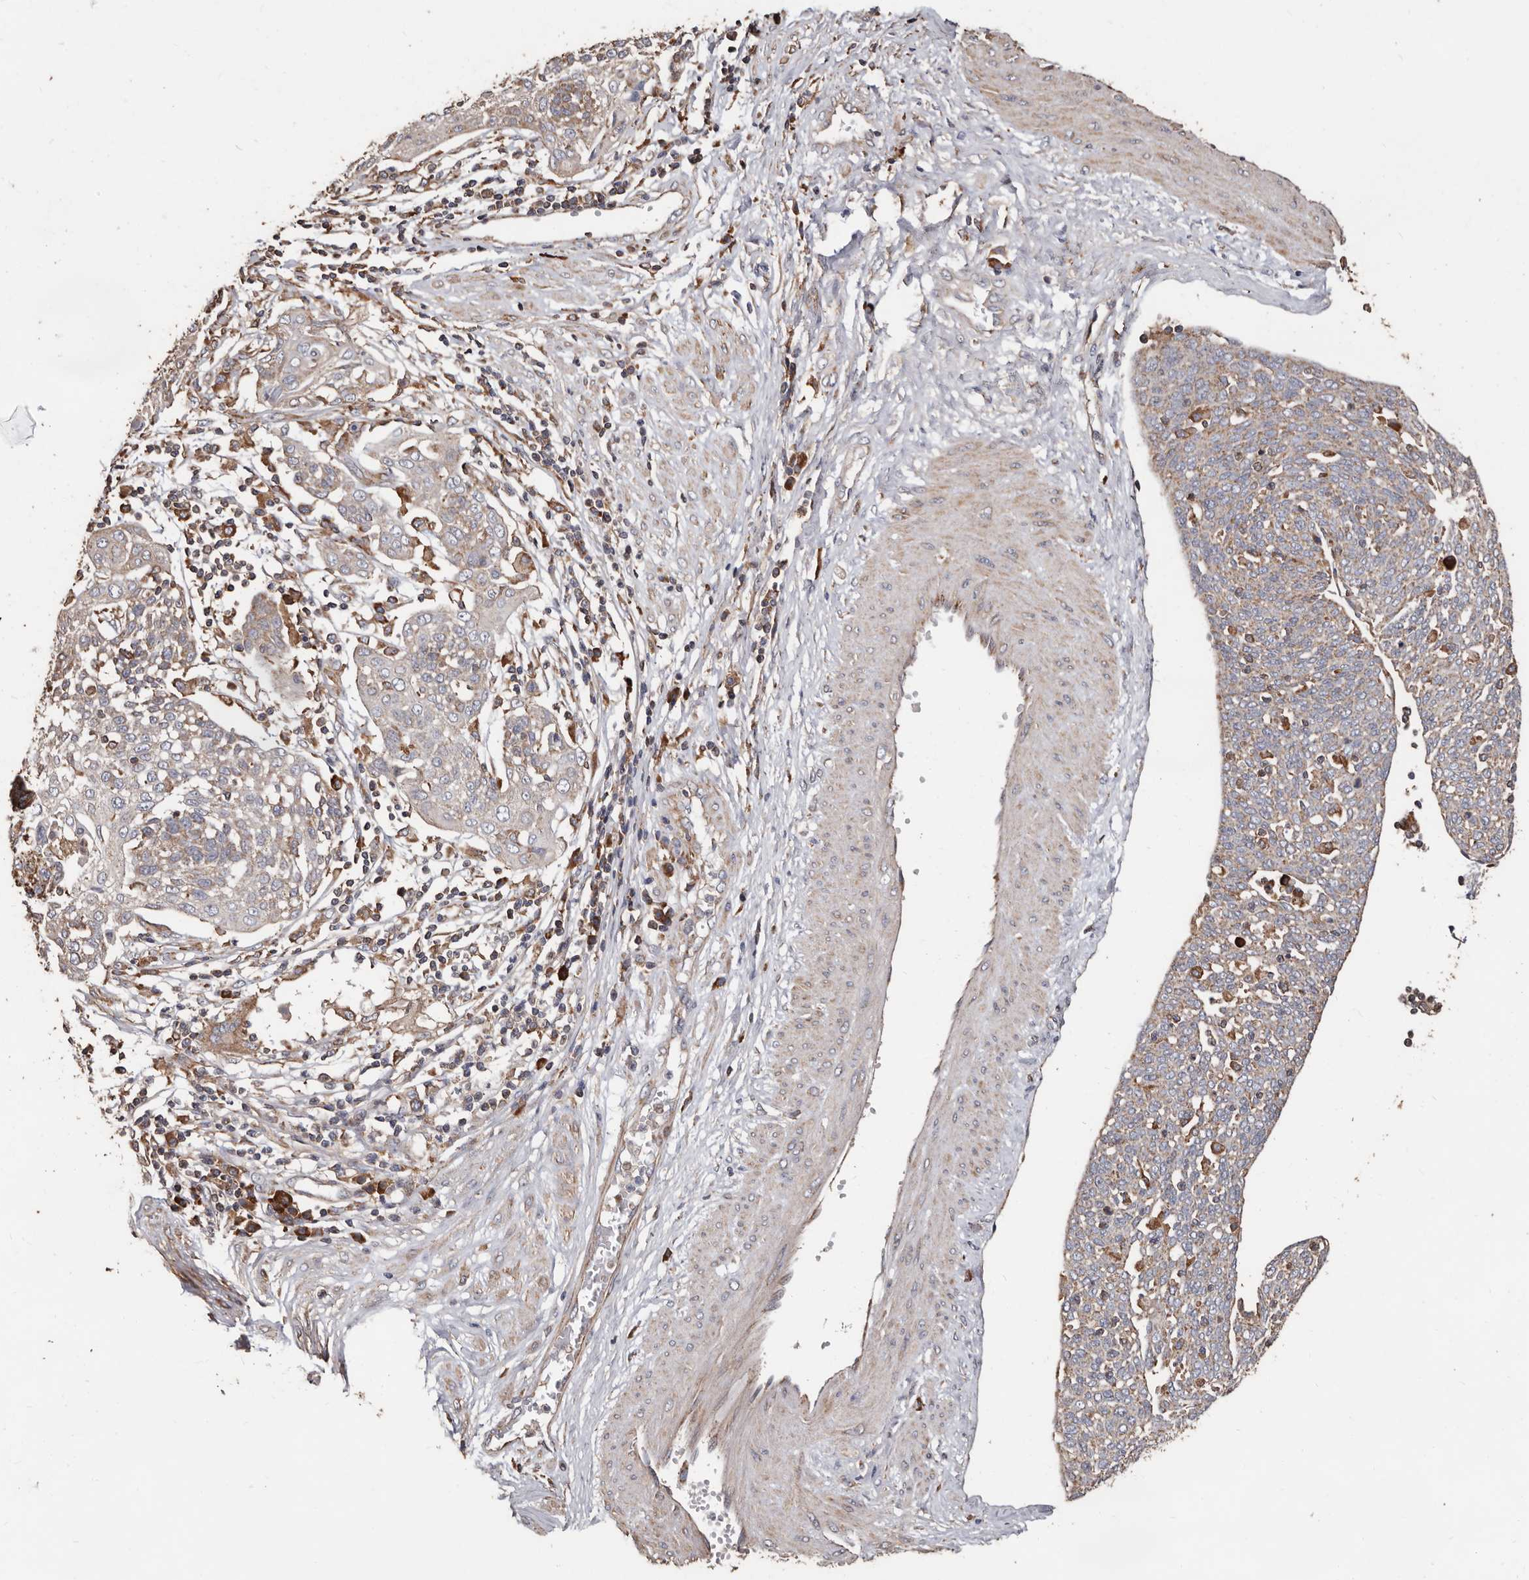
{"staining": {"intensity": "weak", "quantity": "<25%", "location": "cytoplasmic/membranous"}, "tissue": "cervical cancer", "cell_type": "Tumor cells", "image_type": "cancer", "snomed": [{"axis": "morphology", "description": "Squamous cell carcinoma, NOS"}, {"axis": "topography", "description": "Cervix"}], "caption": "This is an immunohistochemistry histopathology image of human cervical squamous cell carcinoma. There is no staining in tumor cells.", "gene": "OSGIN2", "patient": {"sex": "female", "age": 34}}